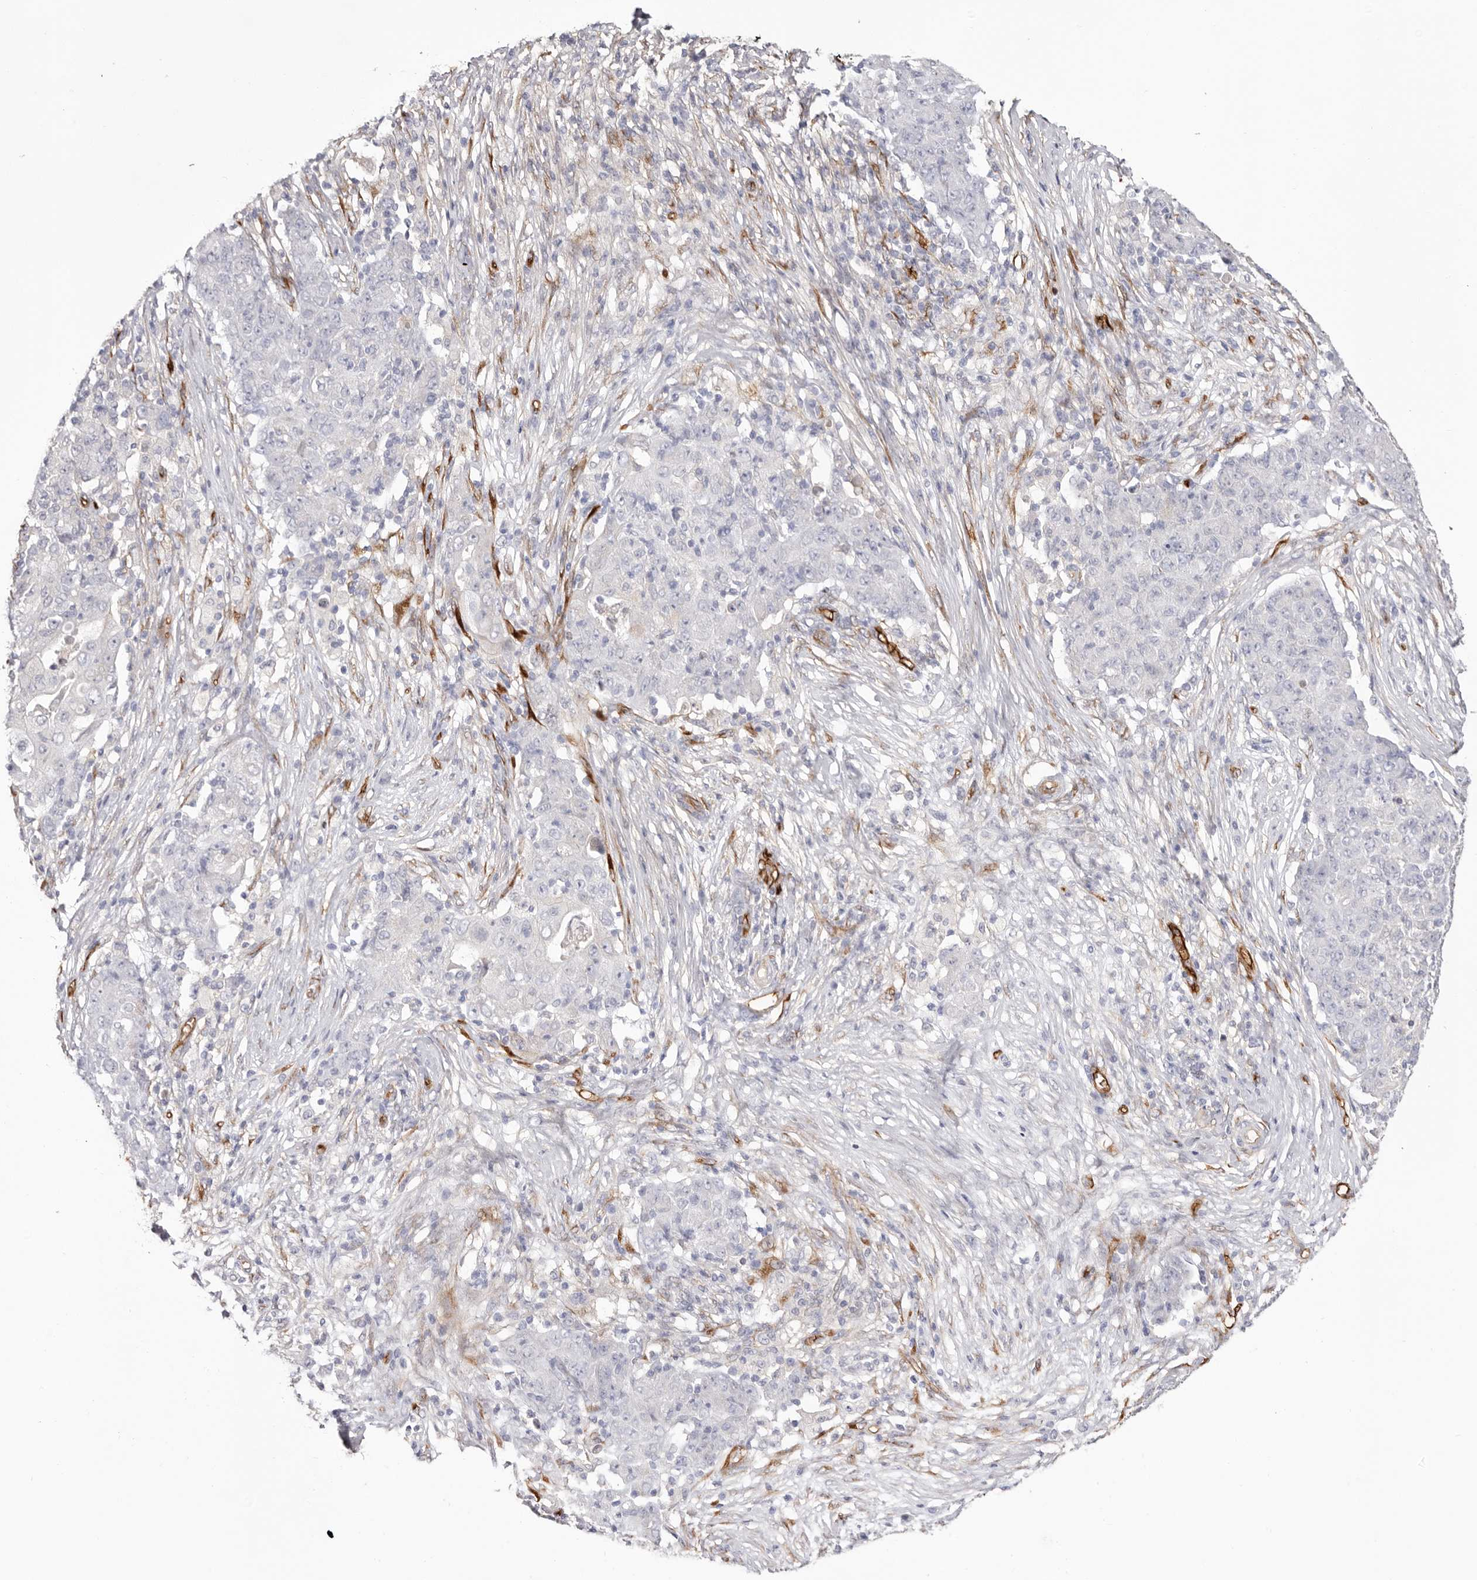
{"staining": {"intensity": "negative", "quantity": "none", "location": "none"}, "tissue": "ovarian cancer", "cell_type": "Tumor cells", "image_type": "cancer", "snomed": [{"axis": "morphology", "description": "Carcinoma, endometroid"}, {"axis": "topography", "description": "Ovary"}], "caption": "Endometroid carcinoma (ovarian) was stained to show a protein in brown. There is no significant positivity in tumor cells. (Brightfield microscopy of DAB (3,3'-diaminobenzidine) immunohistochemistry at high magnification).", "gene": "LRRC66", "patient": {"sex": "female", "age": 42}}